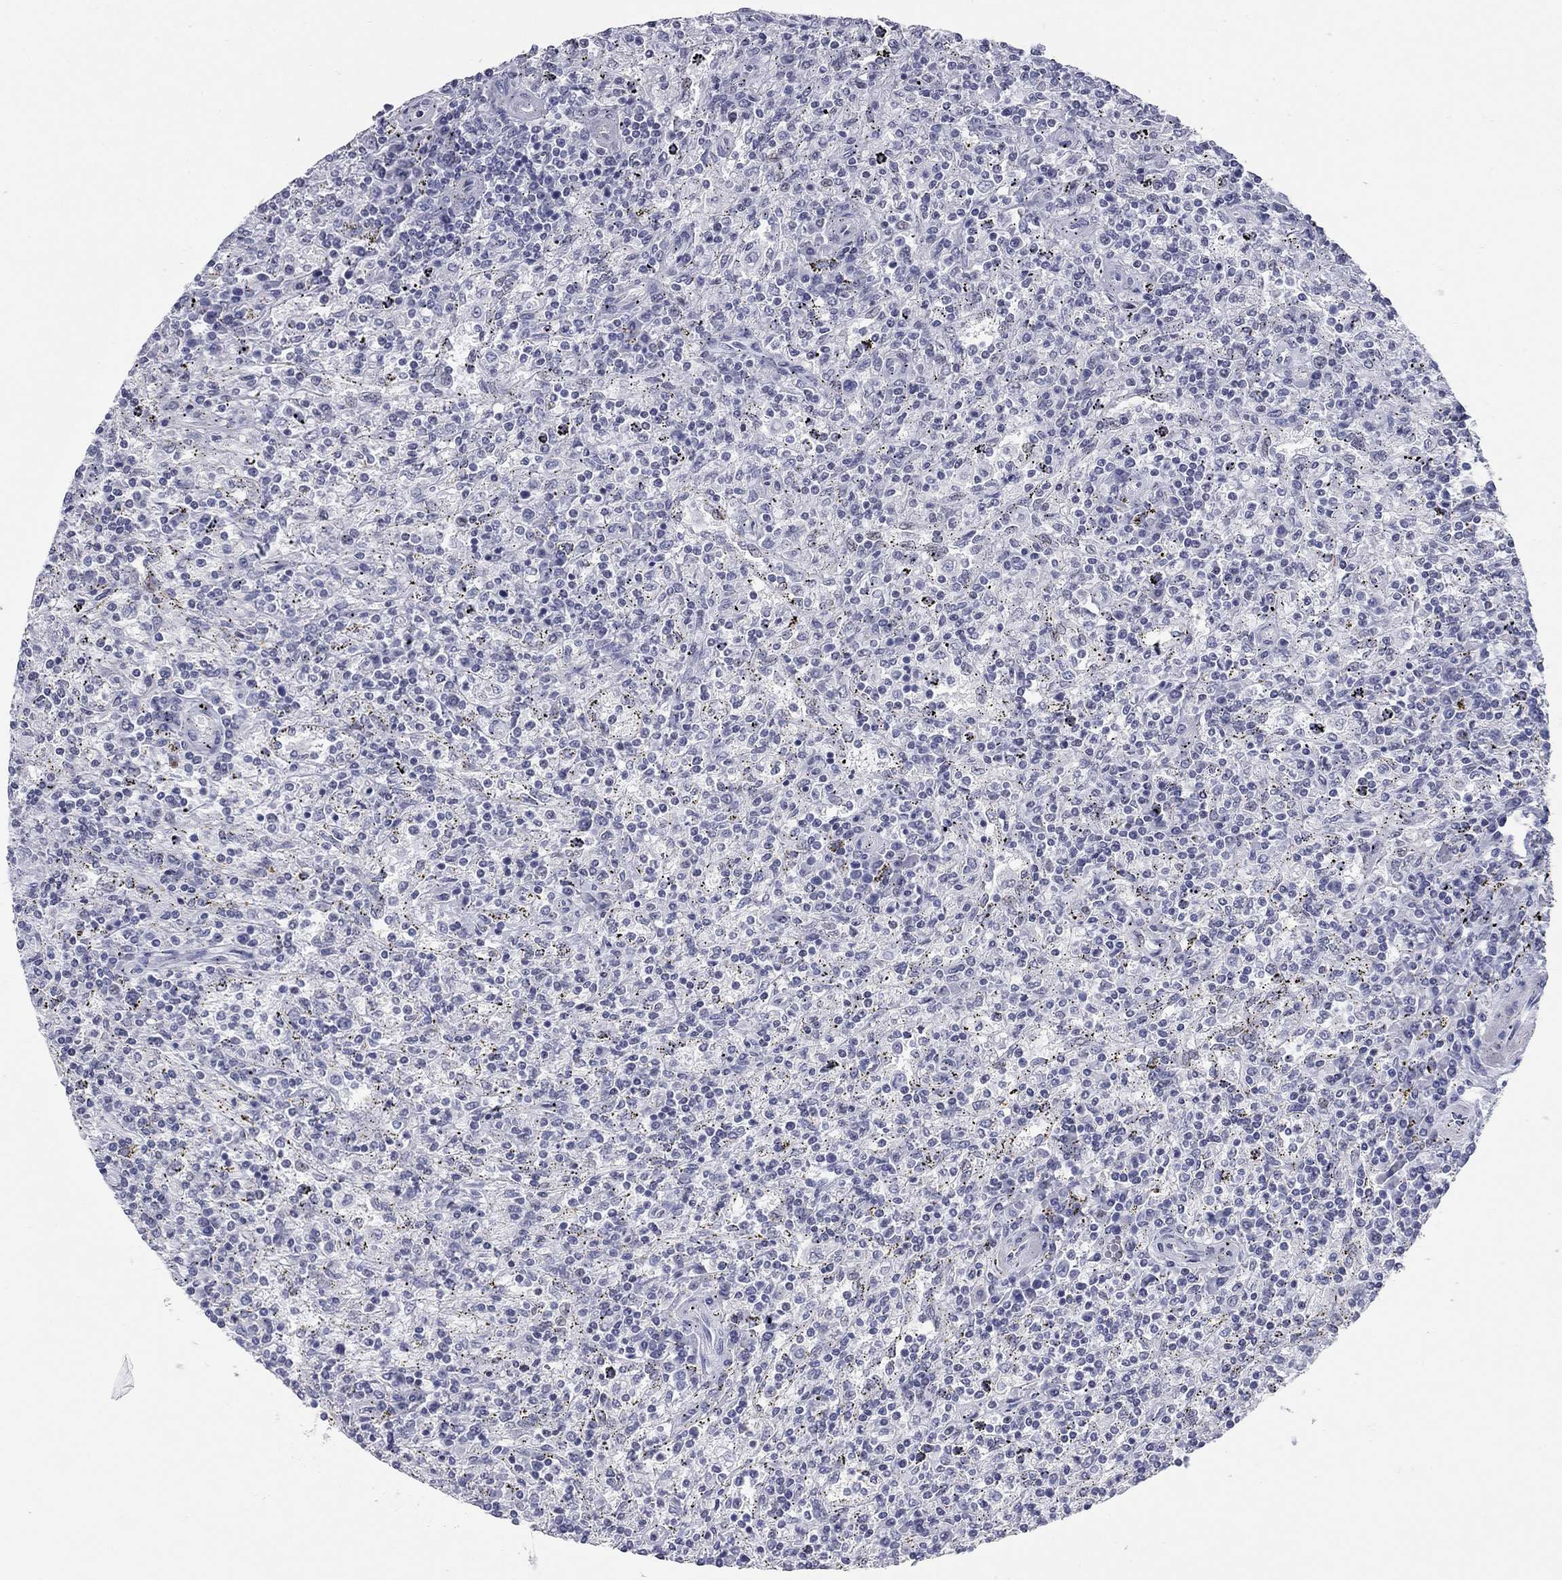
{"staining": {"intensity": "negative", "quantity": "none", "location": "none"}, "tissue": "lymphoma", "cell_type": "Tumor cells", "image_type": "cancer", "snomed": [{"axis": "morphology", "description": "Malignant lymphoma, non-Hodgkin's type, Low grade"}, {"axis": "topography", "description": "Spleen"}], "caption": "An image of lymphoma stained for a protein shows no brown staining in tumor cells.", "gene": "ASF1B", "patient": {"sex": "male", "age": 62}}